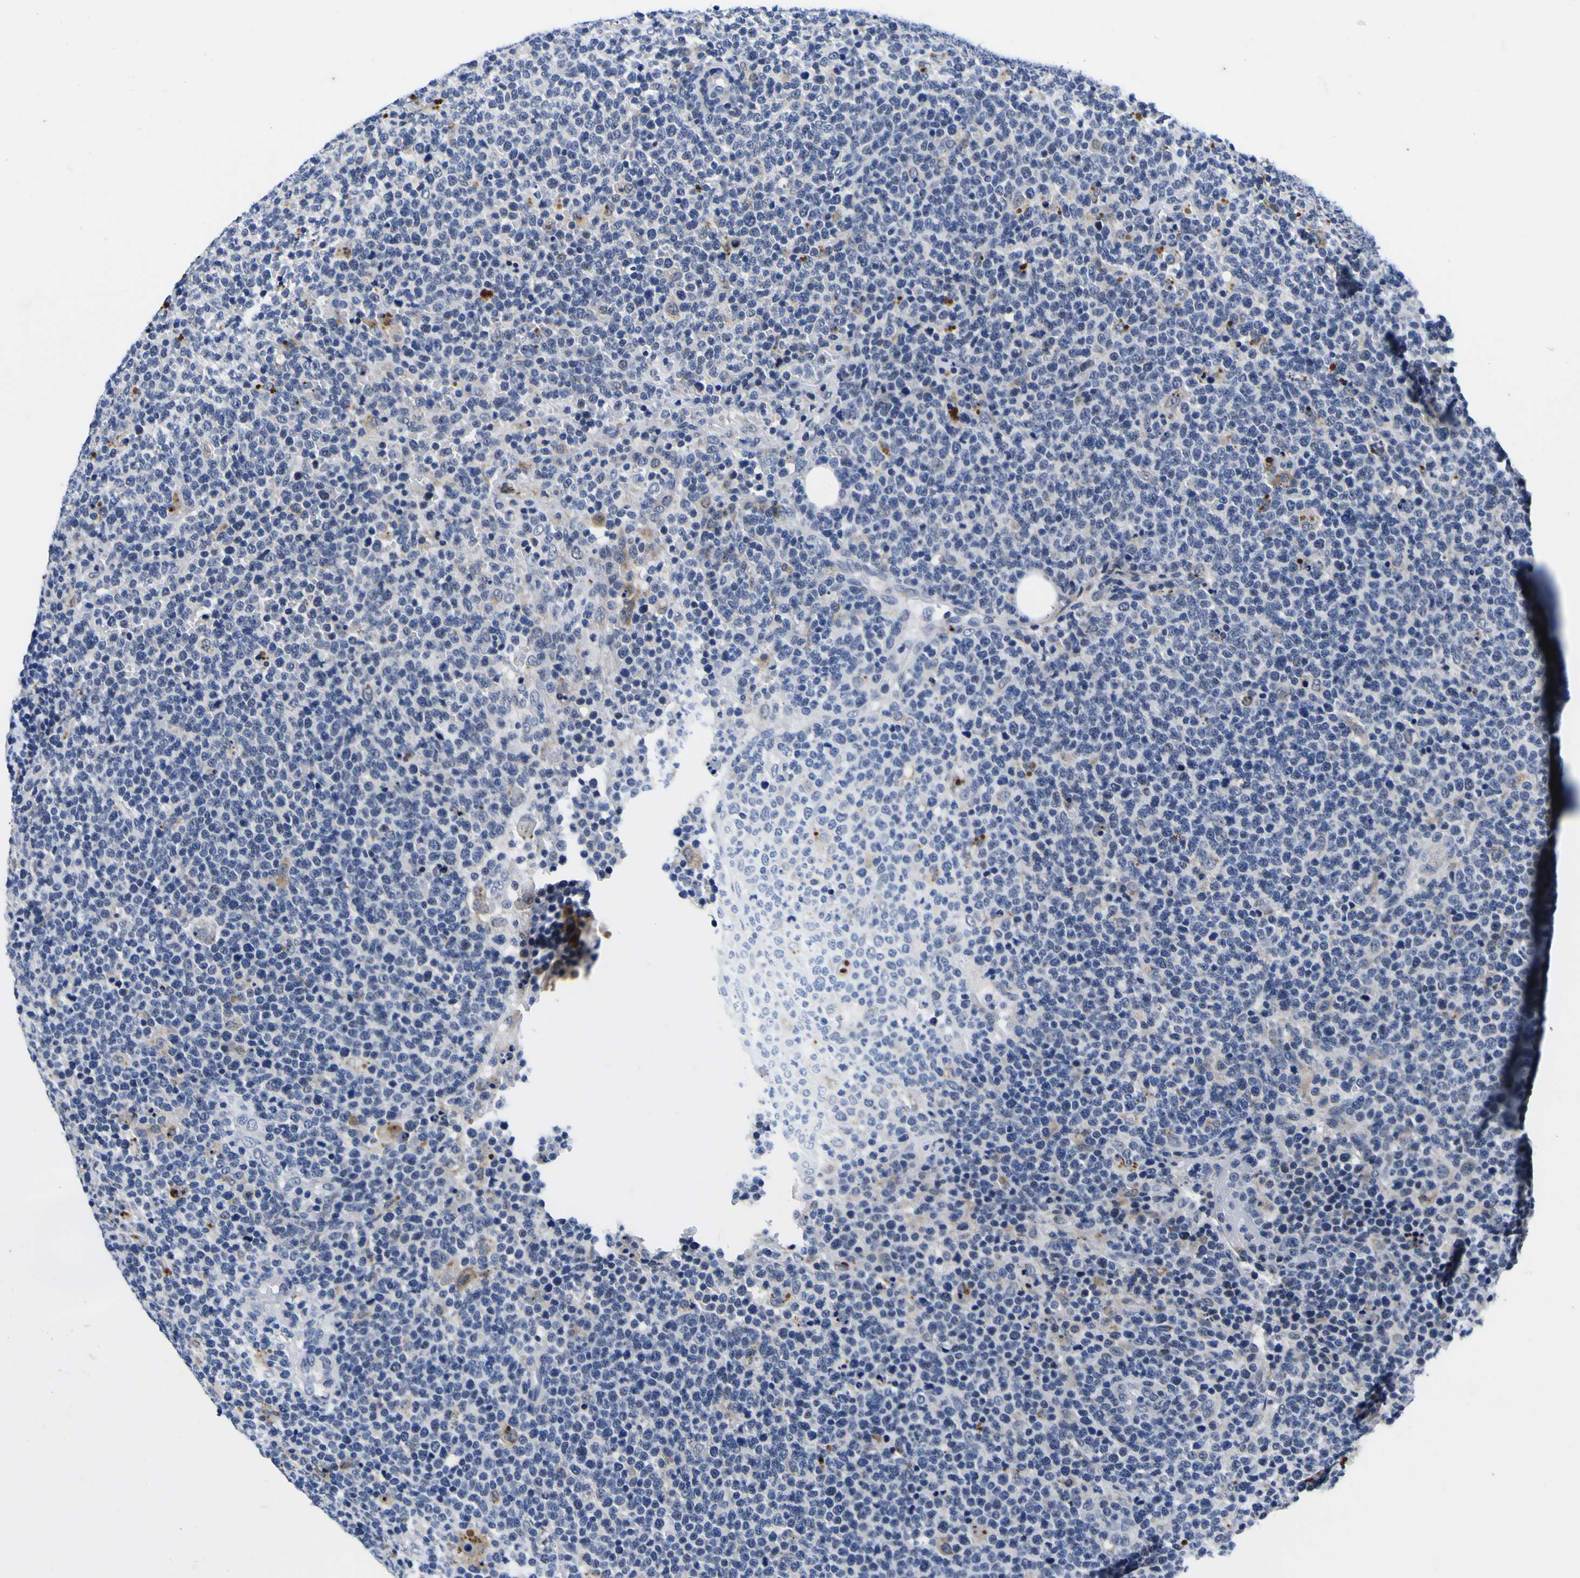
{"staining": {"intensity": "negative", "quantity": "none", "location": "none"}, "tissue": "lymphoma", "cell_type": "Tumor cells", "image_type": "cancer", "snomed": [{"axis": "morphology", "description": "Malignant lymphoma, non-Hodgkin's type, High grade"}, {"axis": "topography", "description": "Lymph node"}], "caption": "Immunohistochemical staining of human lymphoma reveals no significant staining in tumor cells.", "gene": "IGFLR1", "patient": {"sex": "male", "age": 61}}